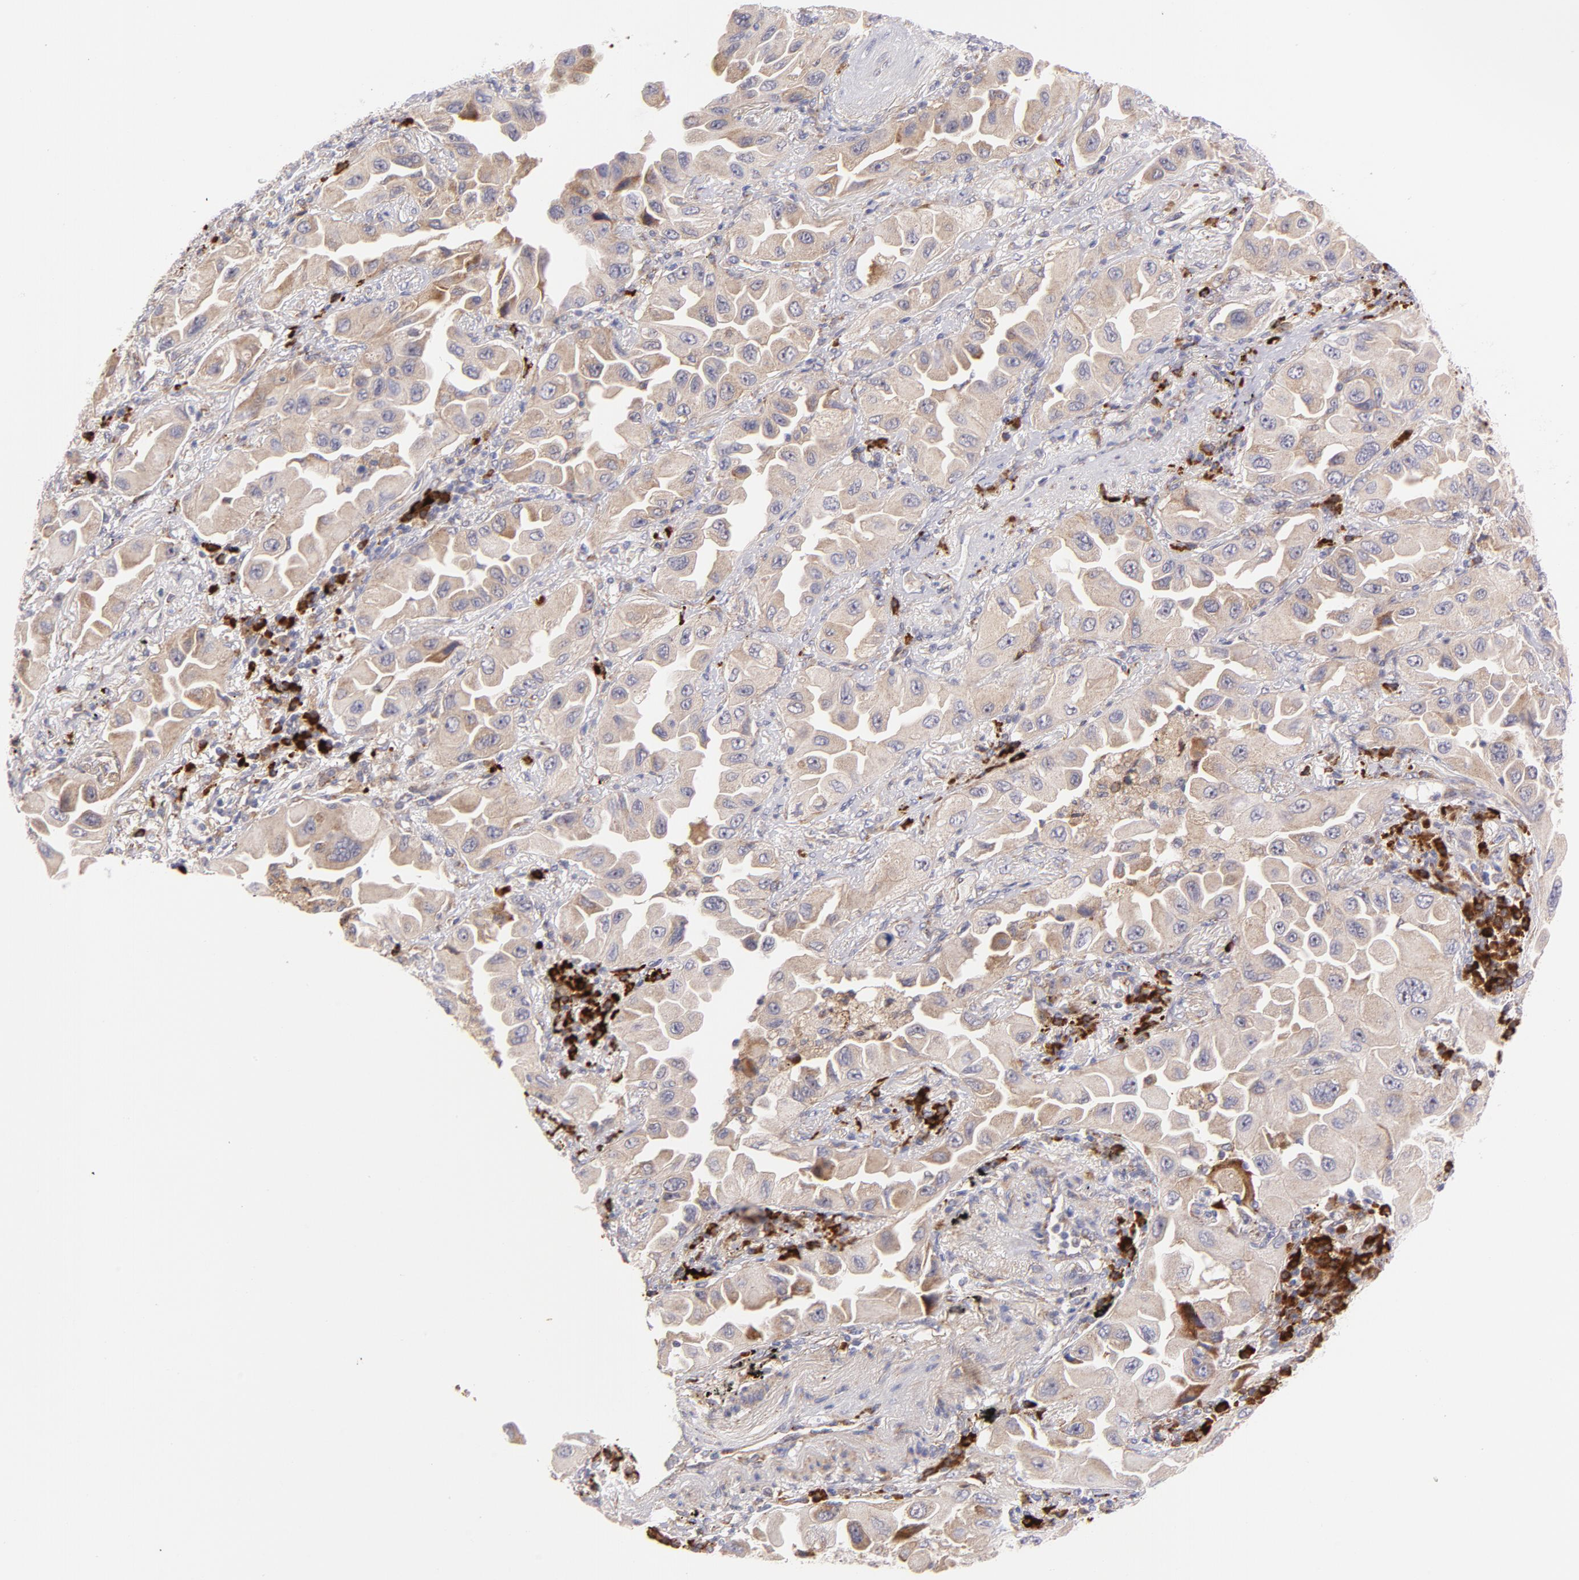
{"staining": {"intensity": "negative", "quantity": "none", "location": "none"}, "tissue": "lung cancer", "cell_type": "Tumor cells", "image_type": "cancer", "snomed": [{"axis": "morphology", "description": "Adenocarcinoma, NOS"}, {"axis": "topography", "description": "Lung"}], "caption": "Immunohistochemistry micrograph of human lung cancer stained for a protein (brown), which demonstrates no expression in tumor cells.", "gene": "RAPGEF3", "patient": {"sex": "female", "age": 65}}